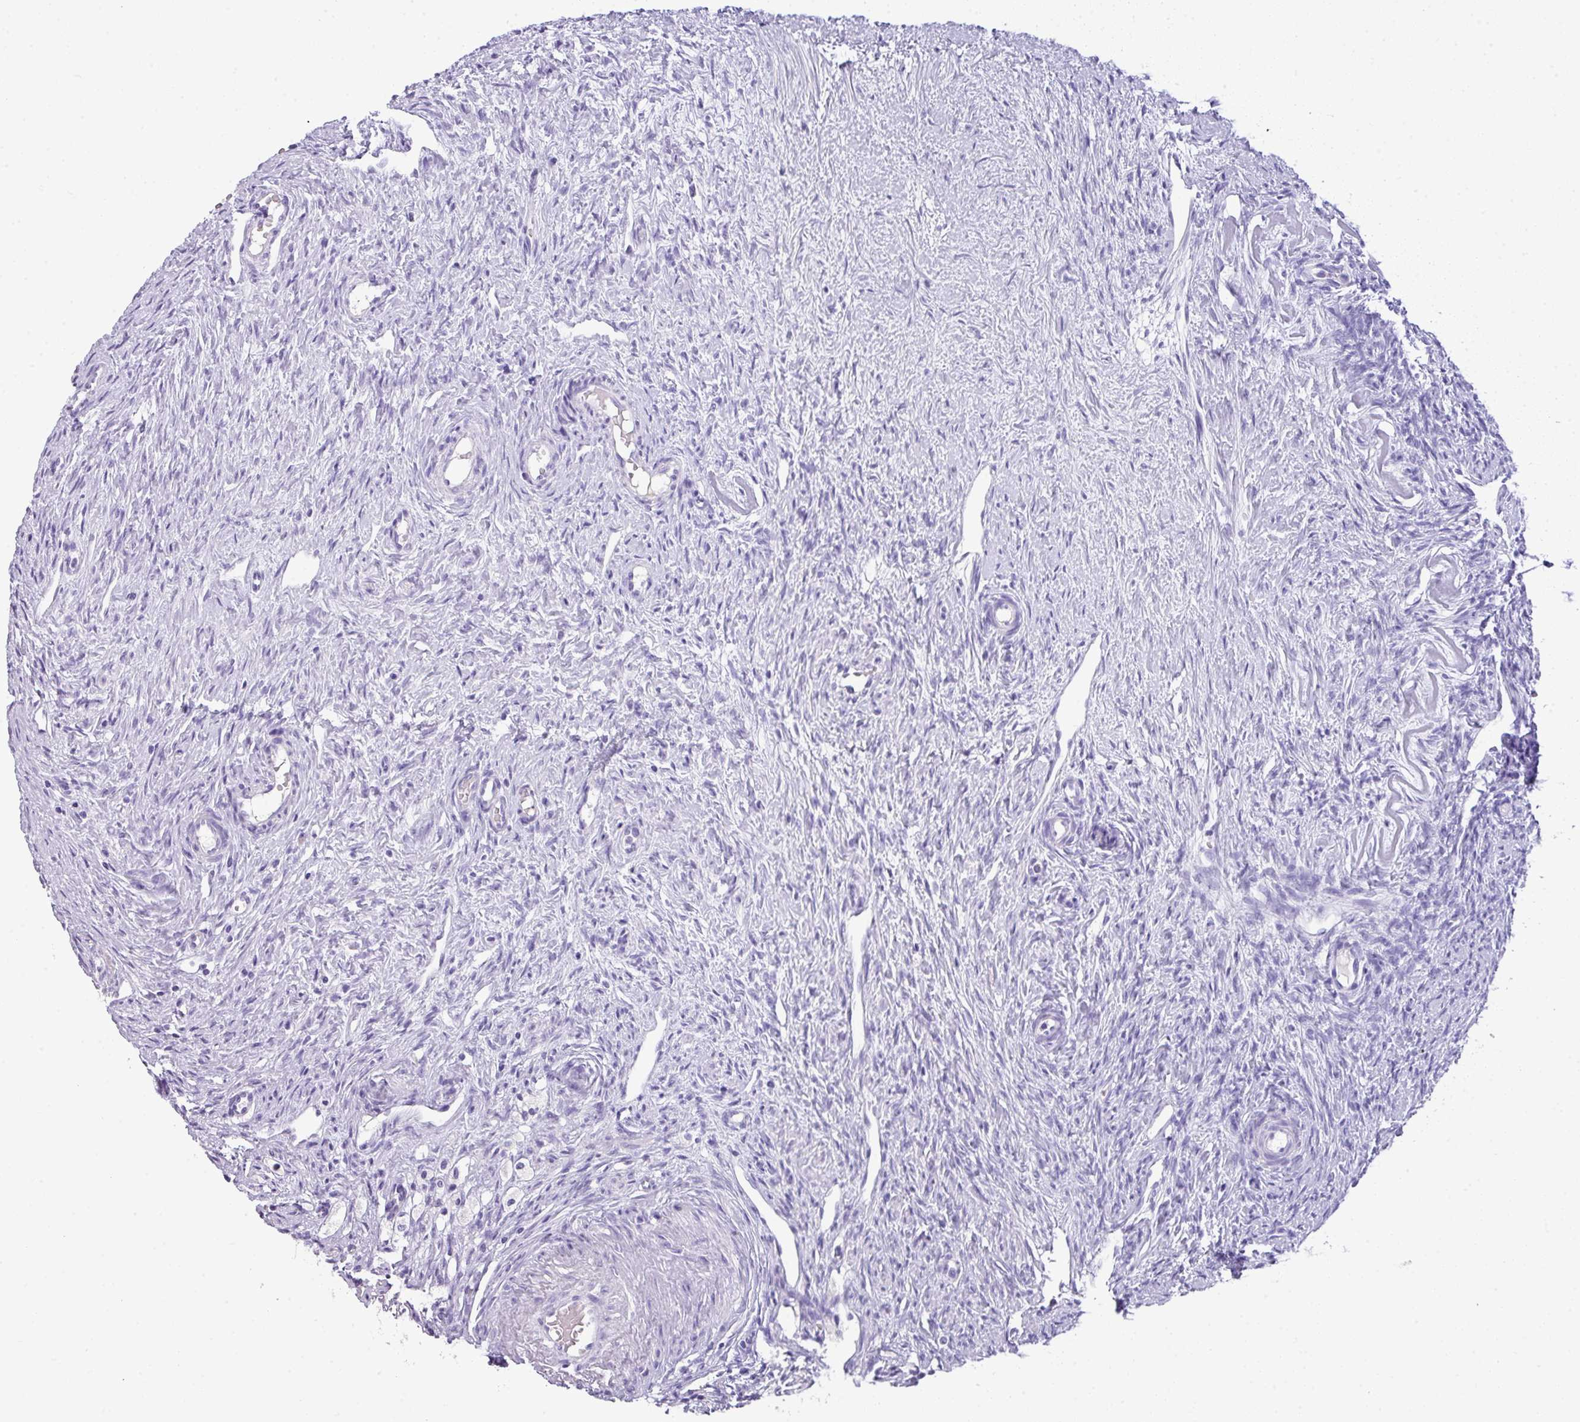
{"staining": {"intensity": "negative", "quantity": "none", "location": "none"}, "tissue": "ovary", "cell_type": "Ovarian stroma cells", "image_type": "normal", "snomed": [{"axis": "morphology", "description": "Normal tissue, NOS"}, {"axis": "topography", "description": "Ovary"}], "caption": "The histopathology image reveals no staining of ovarian stroma cells in unremarkable ovary. (DAB (3,3'-diaminobenzidine) immunohistochemistry, high magnification).", "gene": "TNP1", "patient": {"sex": "female", "age": 51}}